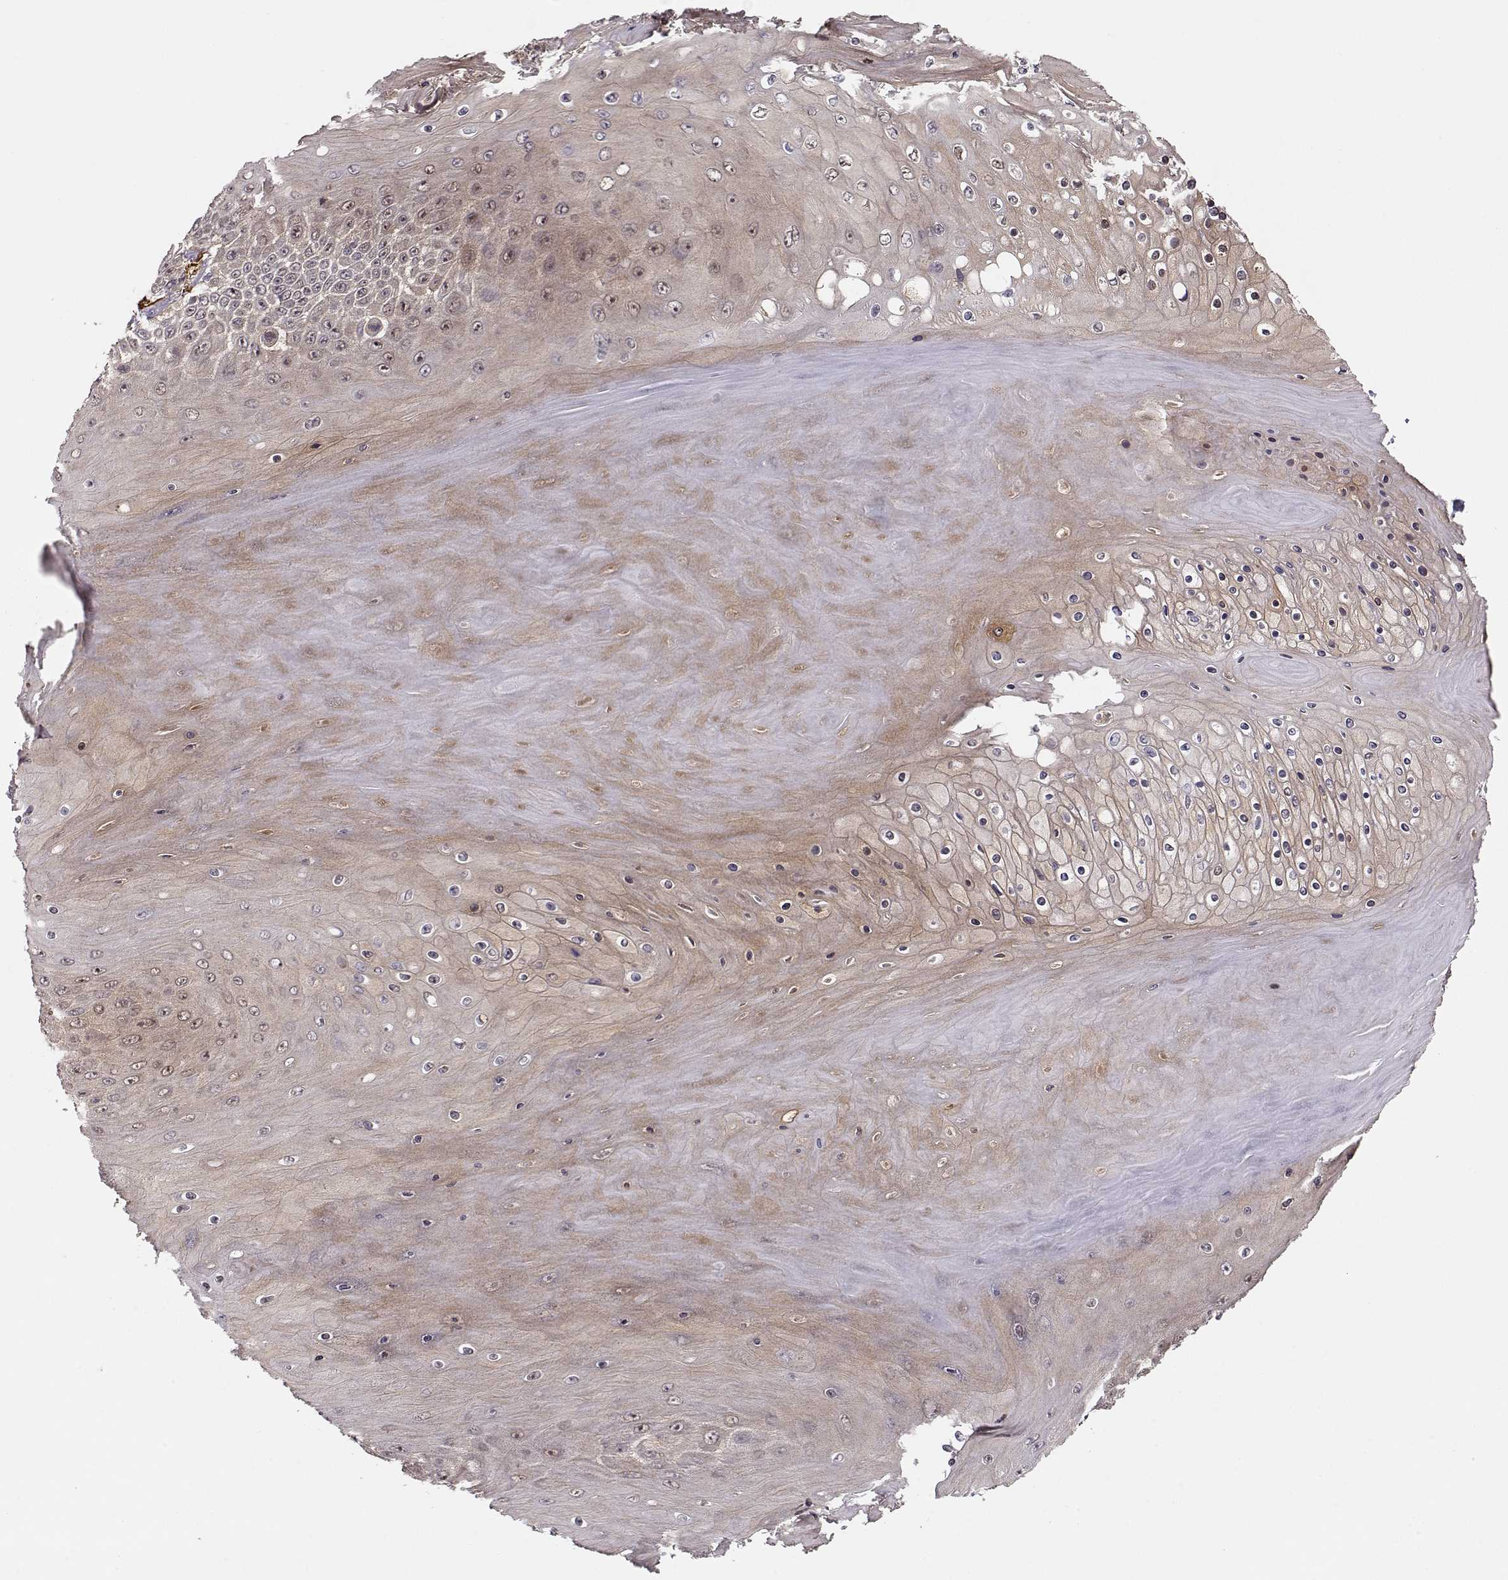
{"staining": {"intensity": "weak", "quantity": ">75%", "location": "cytoplasmic/membranous"}, "tissue": "skin cancer", "cell_type": "Tumor cells", "image_type": "cancer", "snomed": [{"axis": "morphology", "description": "Squamous cell carcinoma, NOS"}, {"axis": "topography", "description": "Skin"}], "caption": "High-power microscopy captured an IHC photomicrograph of skin cancer, revealing weak cytoplasmic/membranous expression in approximately >75% of tumor cells.", "gene": "PNP", "patient": {"sex": "male", "age": 62}}